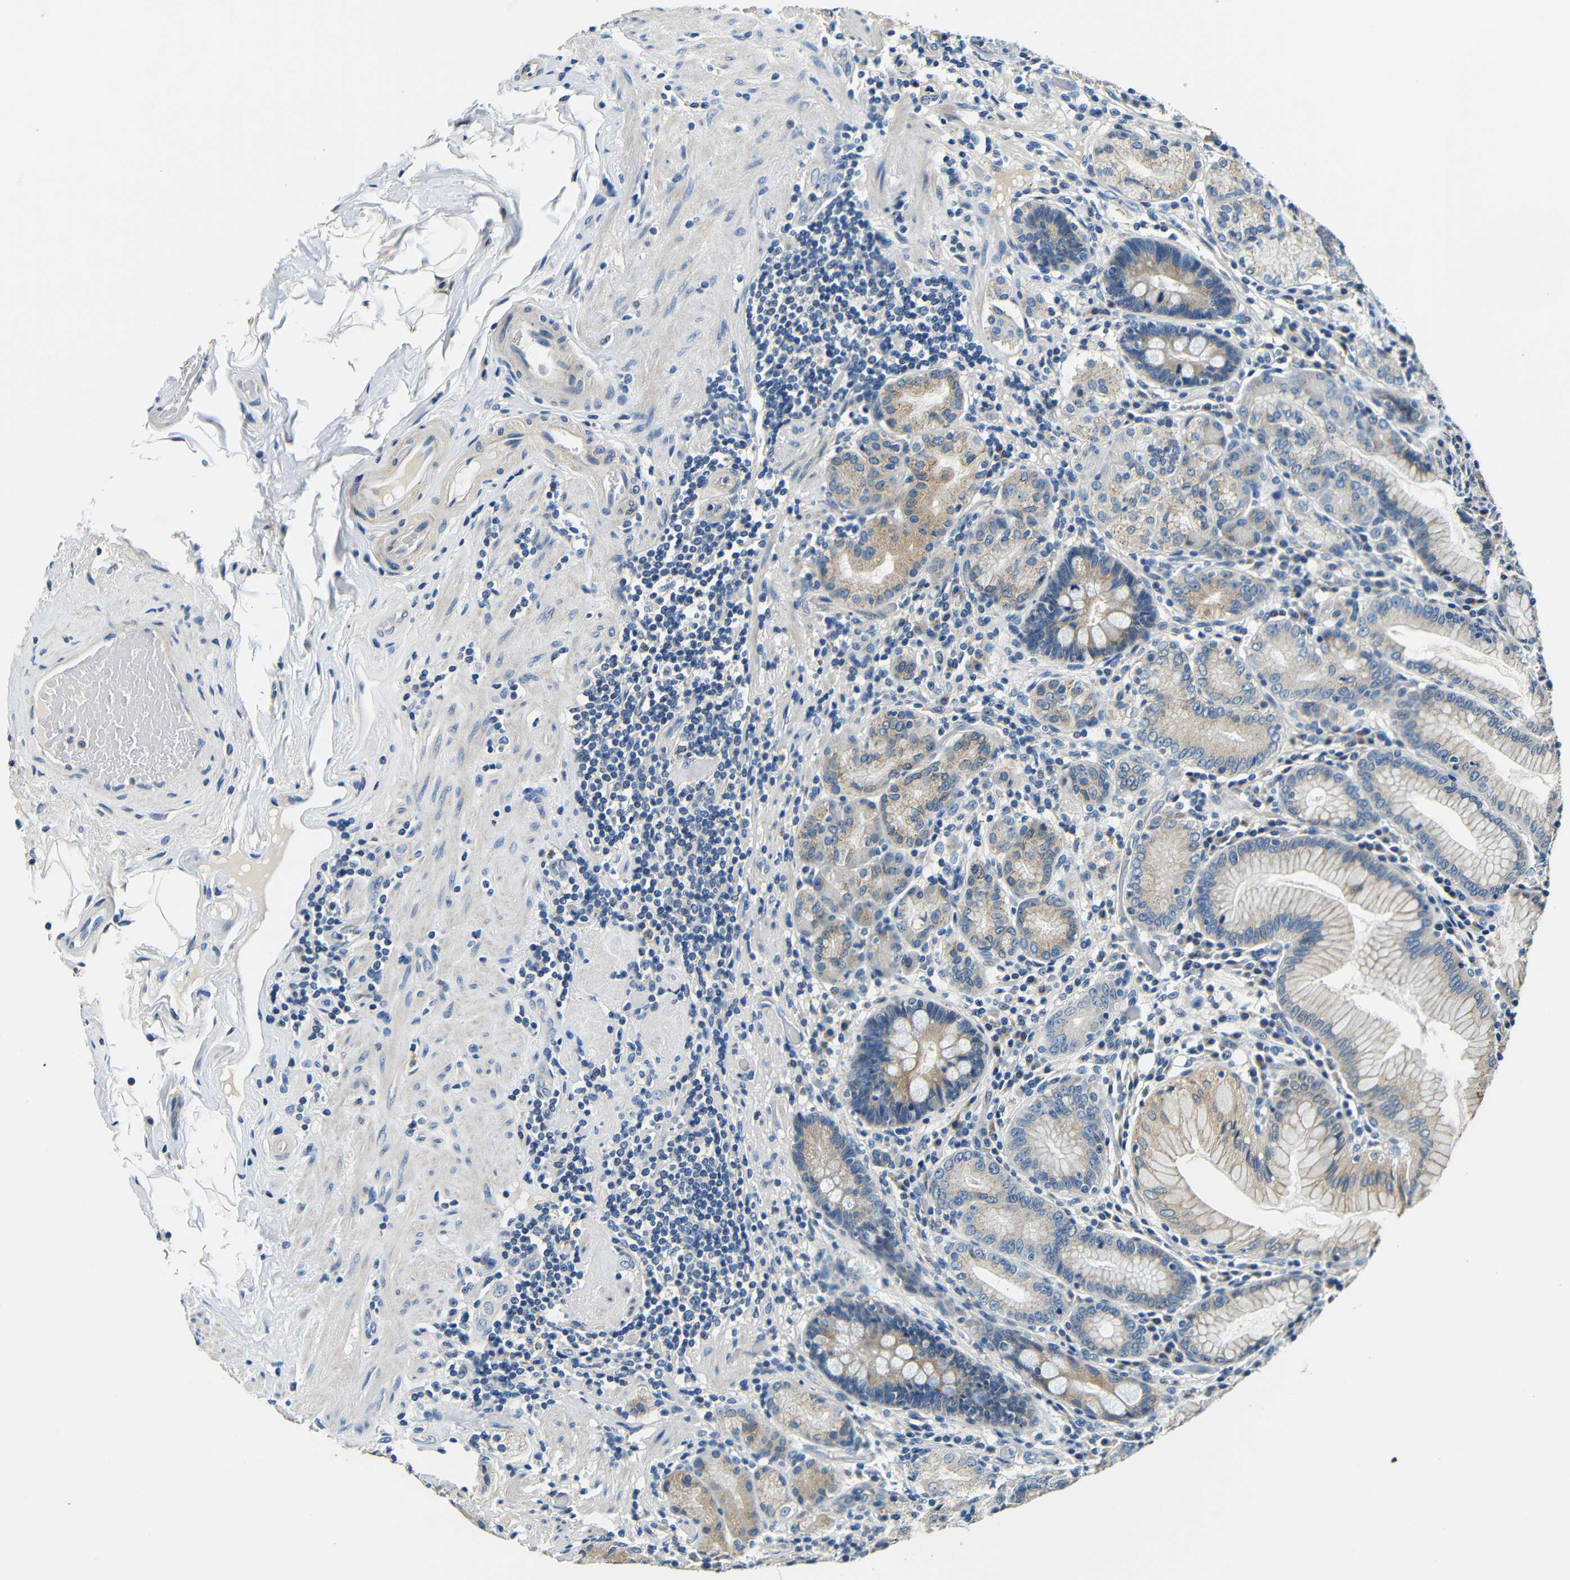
{"staining": {"intensity": "moderate", "quantity": "25%-75%", "location": "cytoplasmic/membranous"}, "tissue": "stomach", "cell_type": "Glandular cells", "image_type": "normal", "snomed": [{"axis": "morphology", "description": "Normal tissue, NOS"}, {"axis": "topography", "description": "Stomach, lower"}], "caption": "A medium amount of moderate cytoplasmic/membranous positivity is appreciated in about 25%-75% of glandular cells in normal stomach. (Stains: DAB (3,3'-diaminobenzidine) in brown, nuclei in blue, Microscopy: brightfield microscopy at high magnification).", "gene": "FMO5", "patient": {"sex": "female", "age": 76}}